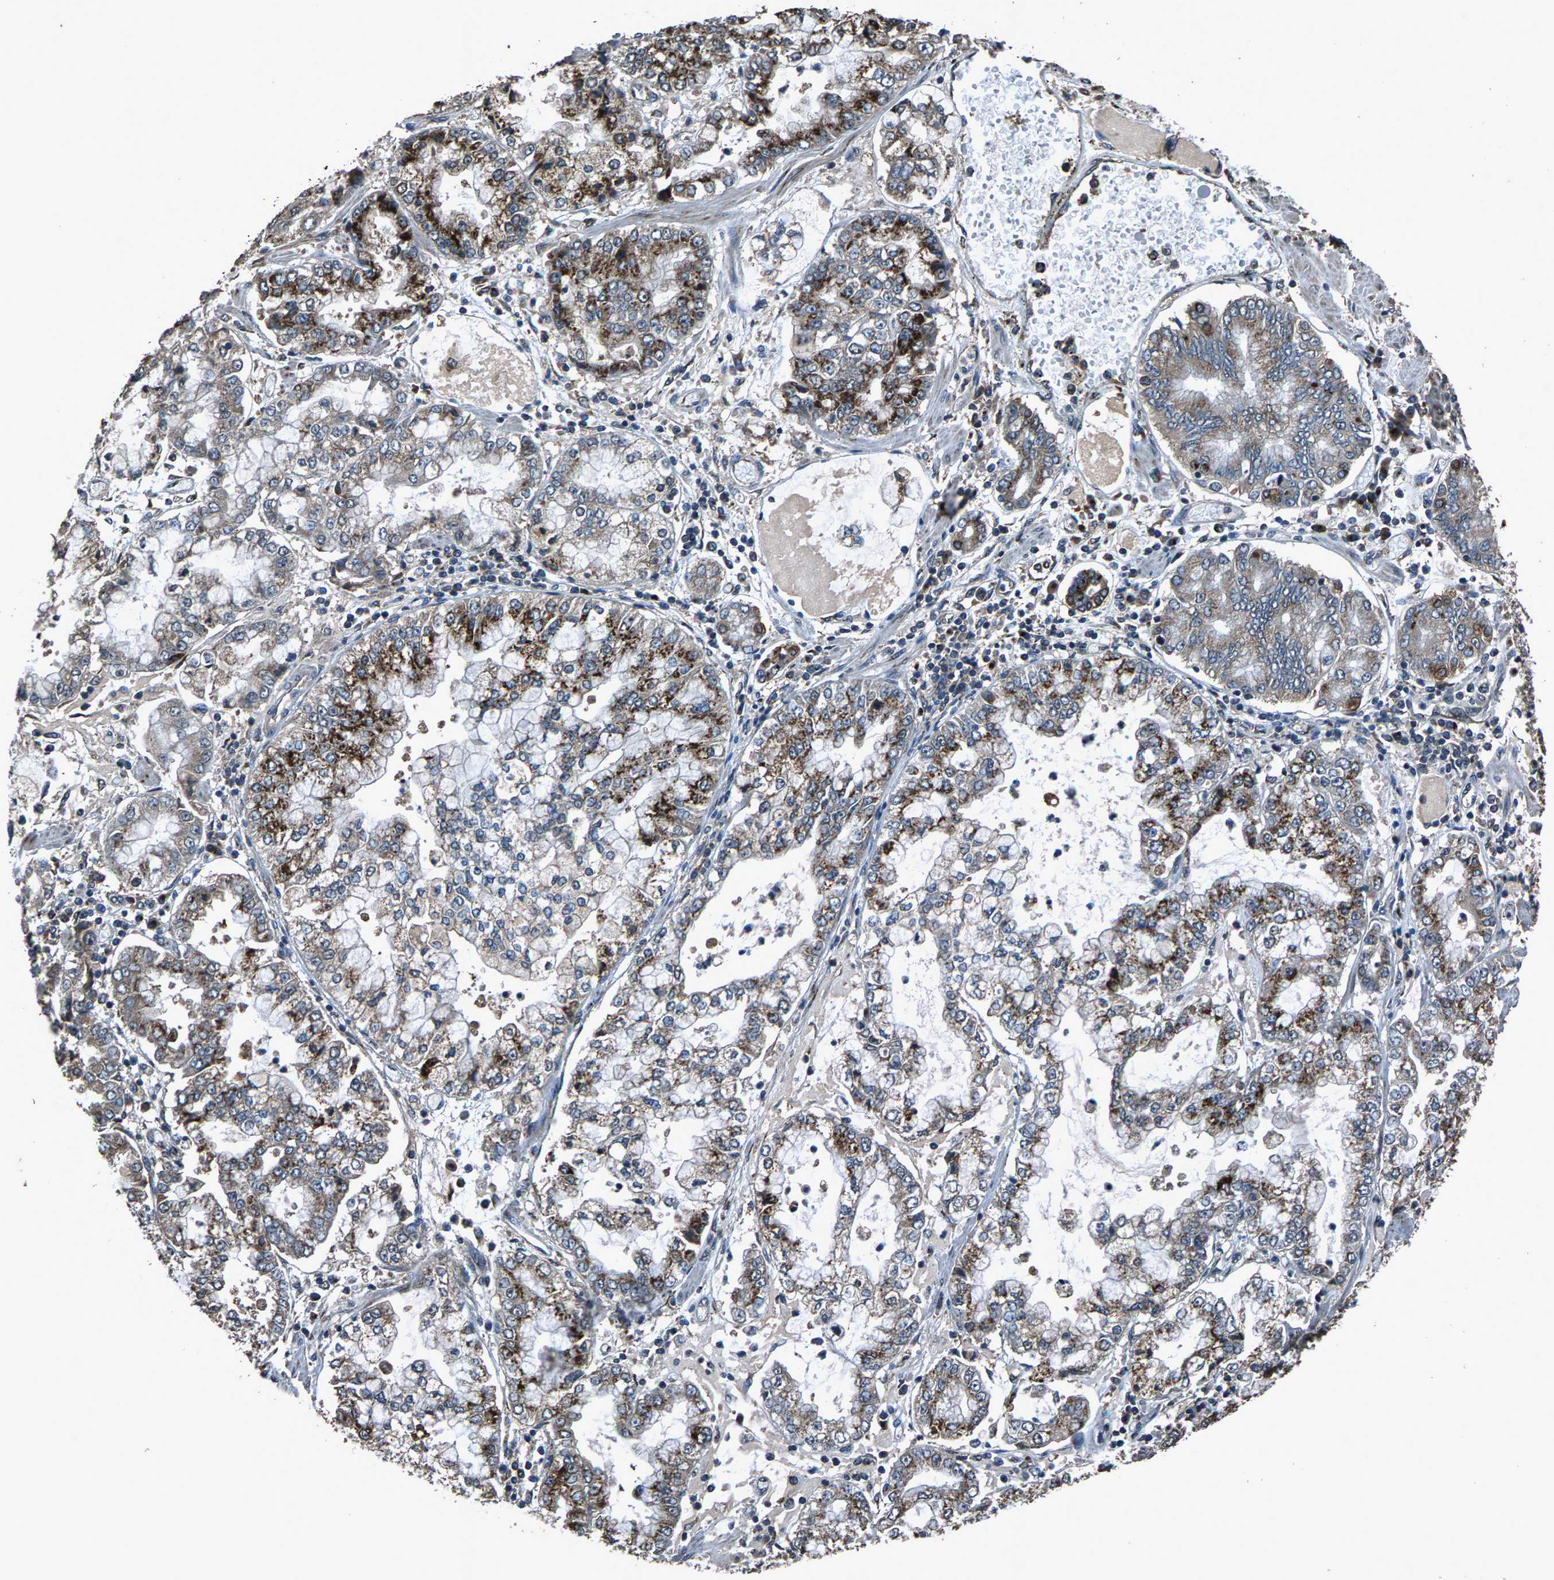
{"staining": {"intensity": "strong", "quantity": ">75%", "location": "cytoplasmic/membranous"}, "tissue": "stomach cancer", "cell_type": "Tumor cells", "image_type": "cancer", "snomed": [{"axis": "morphology", "description": "Adenocarcinoma, NOS"}, {"axis": "topography", "description": "Stomach"}], "caption": "Approximately >75% of tumor cells in human stomach adenocarcinoma exhibit strong cytoplasmic/membranous protein expression as visualized by brown immunohistochemical staining.", "gene": "SLC38A10", "patient": {"sex": "male", "age": 76}}